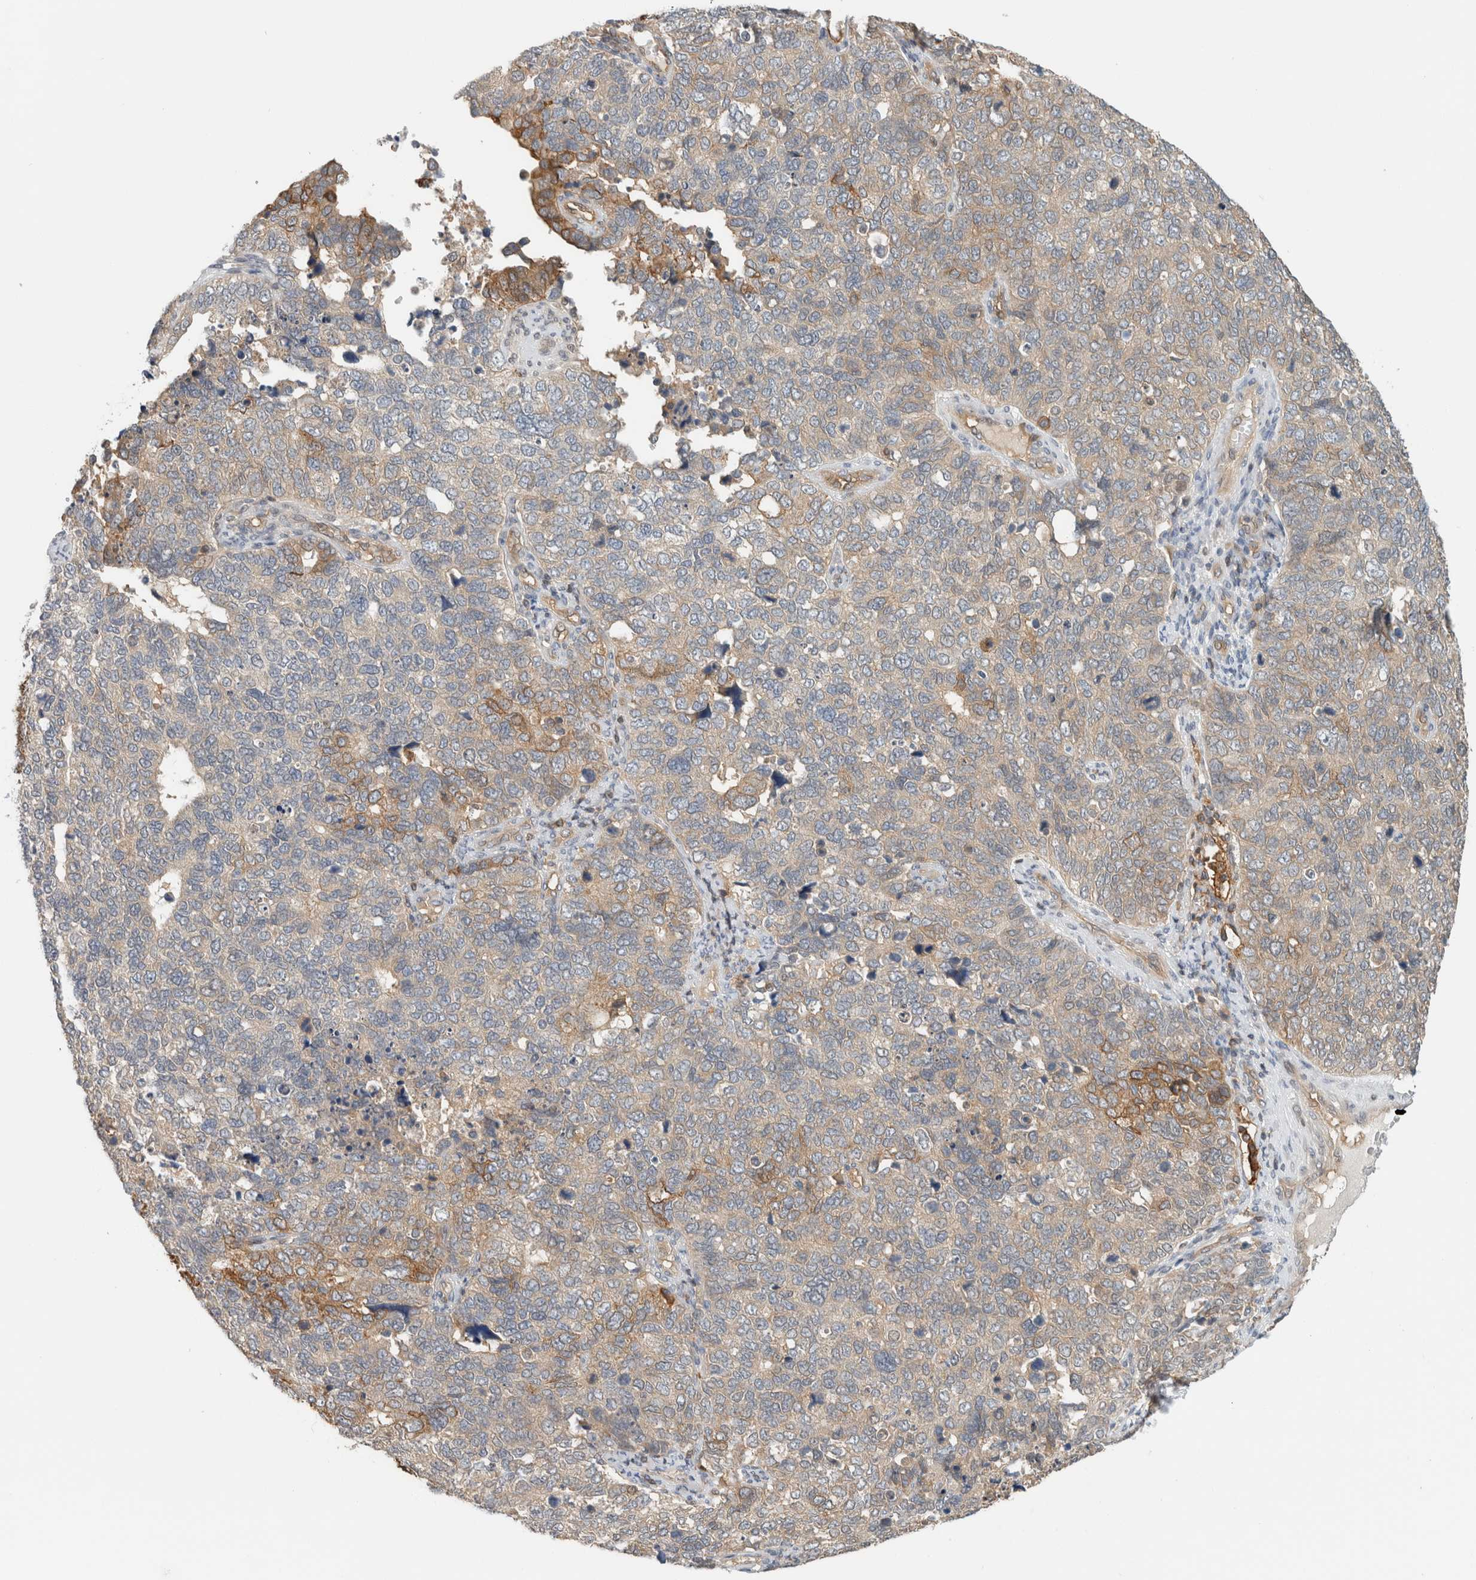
{"staining": {"intensity": "moderate", "quantity": "<25%", "location": "cytoplasmic/membranous"}, "tissue": "cervical cancer", "cell_type": "Tumor cells", "image_type": "cancer", "snomed": [{"axis": "morphology", "description": "Squamous cell carcinoma, NOS"}, {"axis": "topography", "description": "Cervix"}], "caption": "There is low levels of moderate cytoplasmic/membranous expression in tumor cells of cervical cancer, as demonstrated by immunohistochemical staining (brown color).", "gene": "PFDN4", "patient": {"sex": "female", "age": 63}}